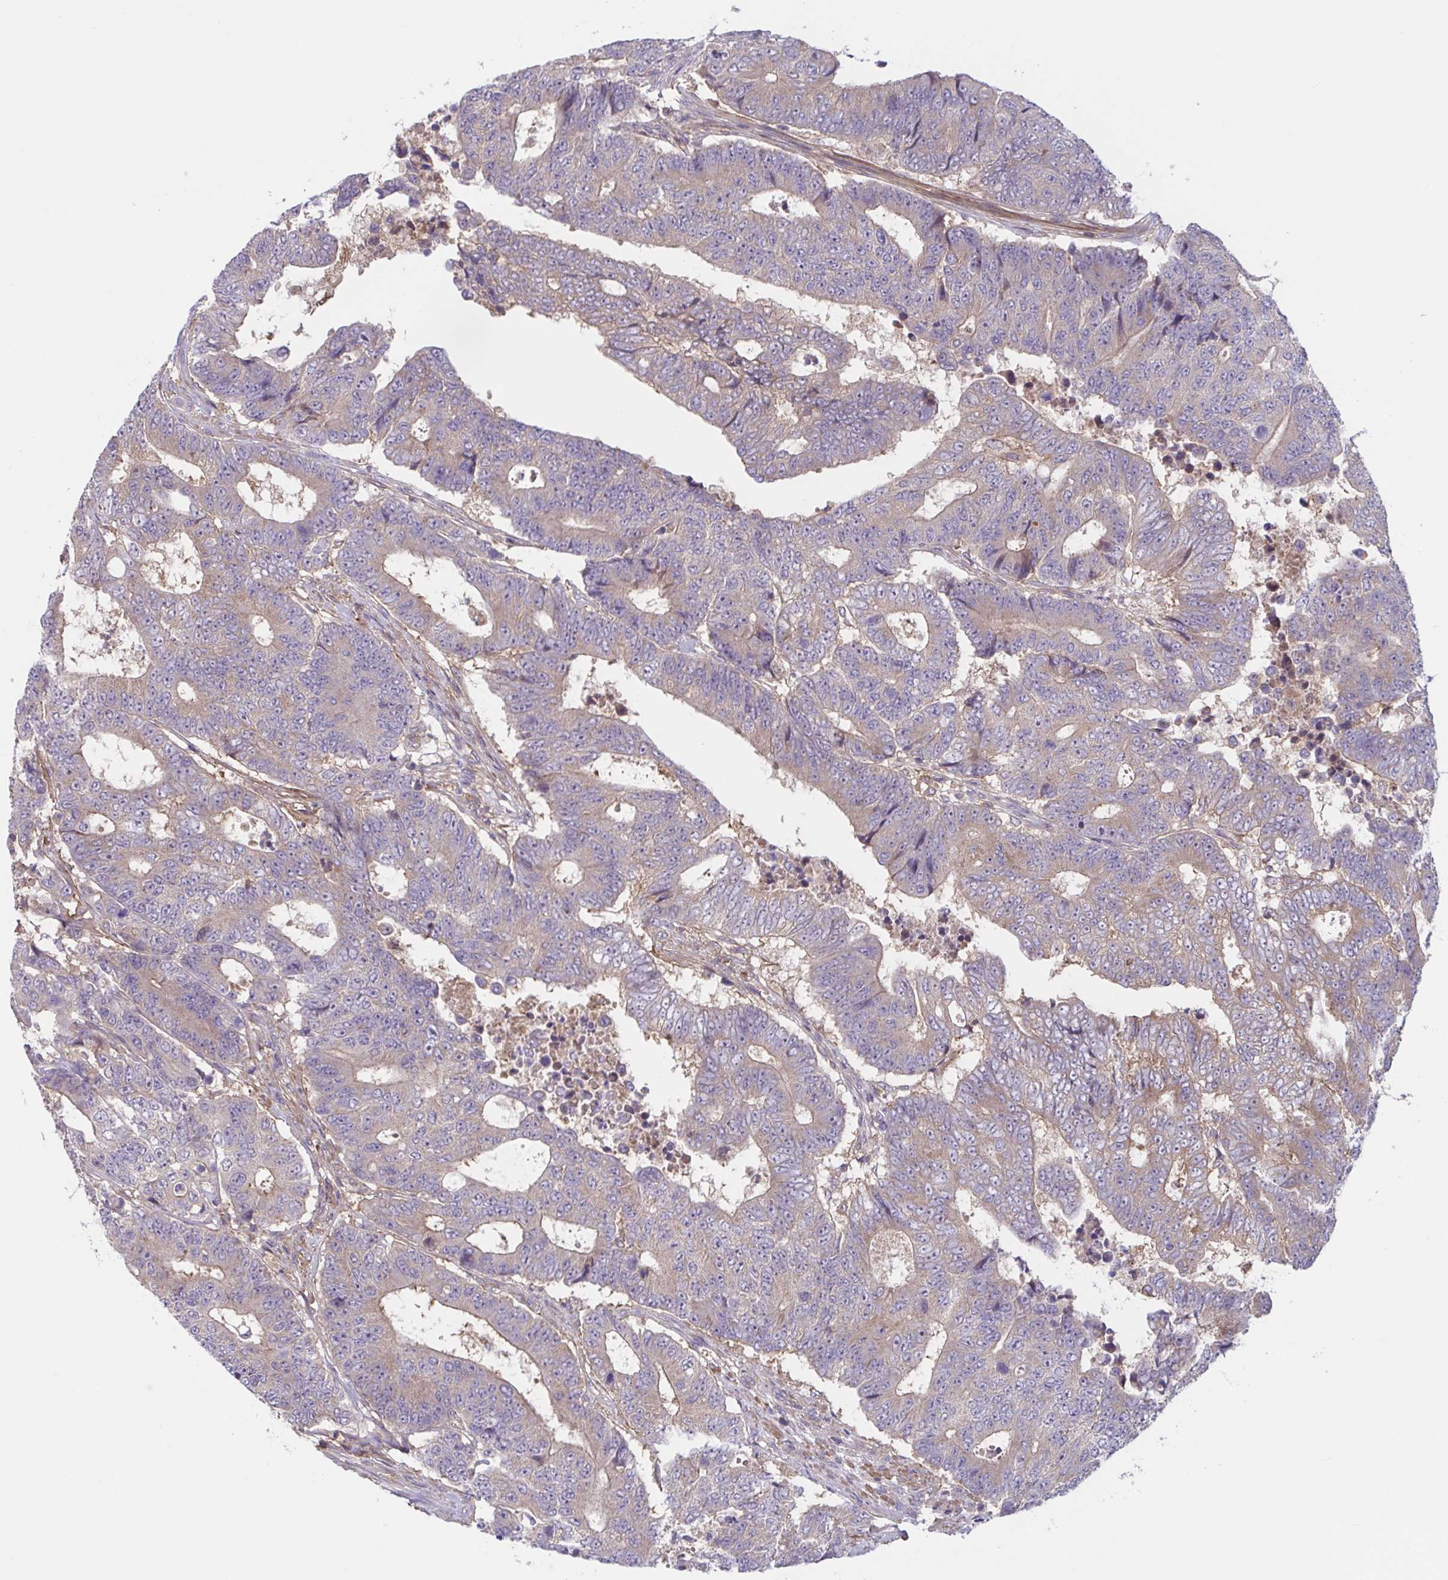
{"staining": {"intensity": "weak", "quantity": "25%-75%", "location": "cytoplasmic/membranous"}, "tissue": "colorectal cancer", "cell_type": "Tumor cells", "image_type": "cancer", "snomed": [{"axis": "morphology", "description": "Adenocarcinoma, NOS"}, {"axis": "topography", "description": "Colon"}], "caption": "Weak cytoplasmic/membranous positivity for a protein is identified in approximately 25%-75% of tumor cells of colorectal cancer using immunohistochemistry.", "gene": "WNT9B", "patient": {"sex": "female", "age": 48}}